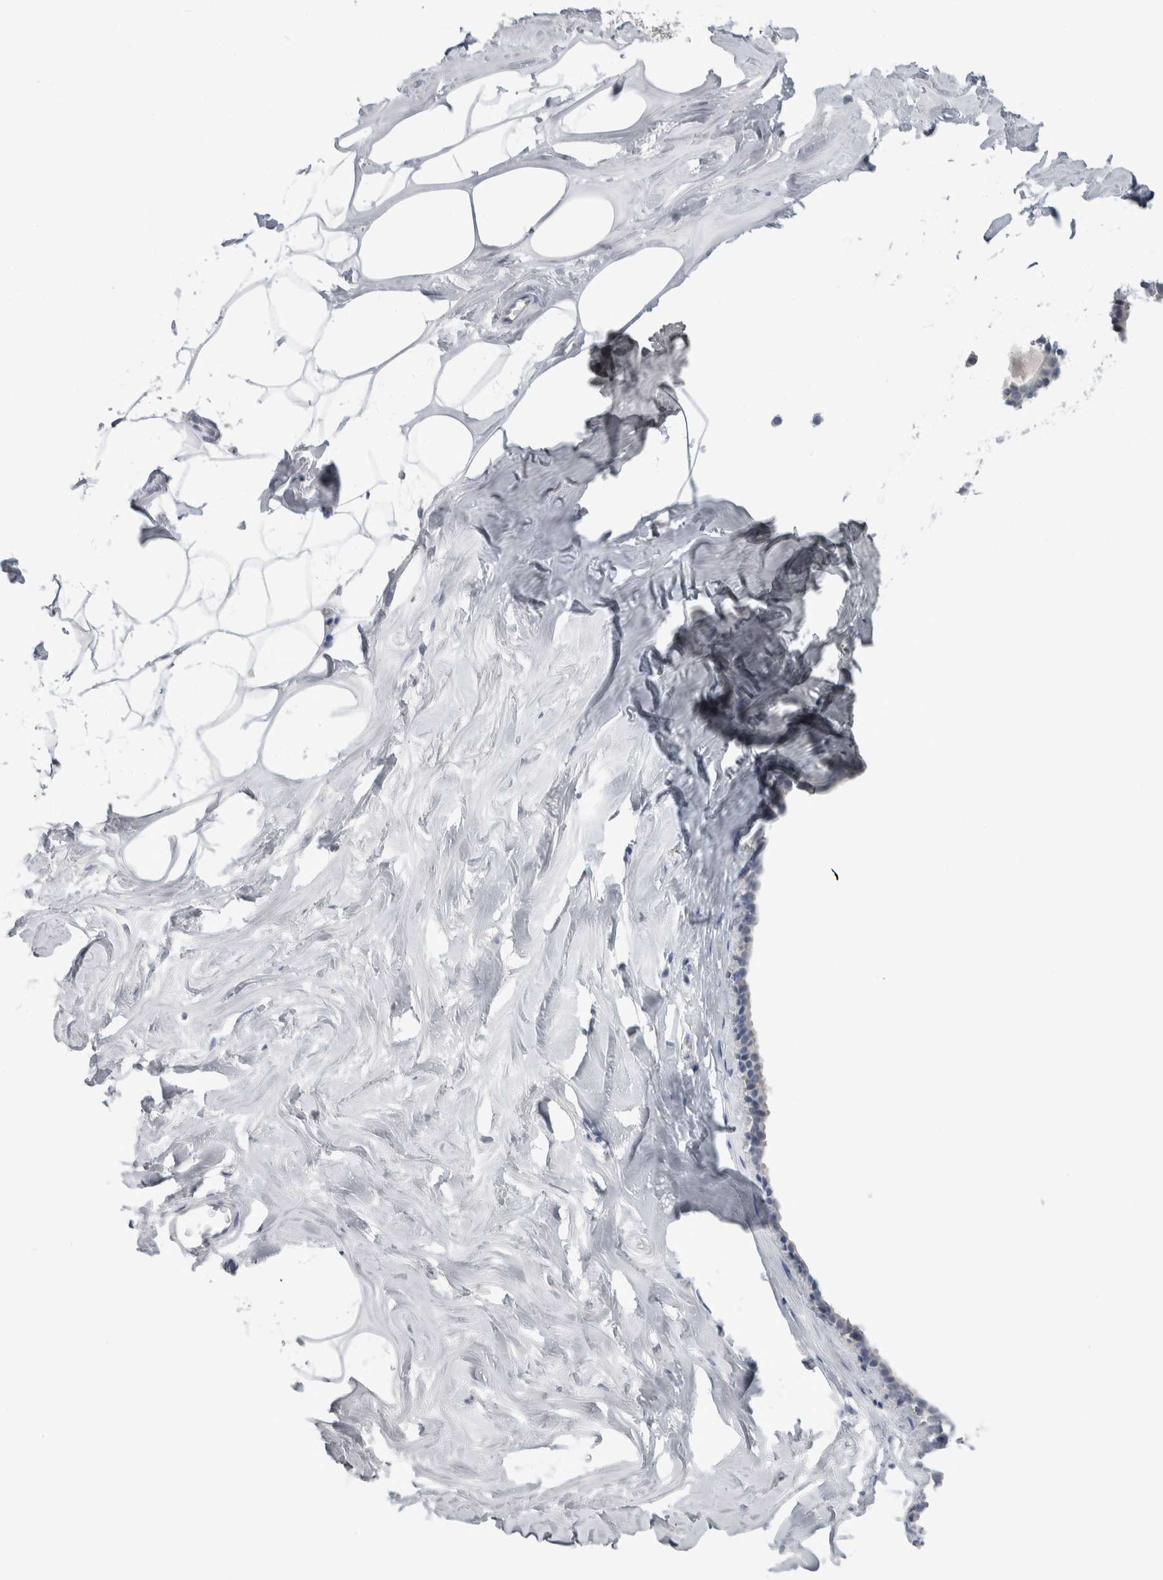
{"staining": {"intensity": "negative", "quantity": "none", "location": "none"}, "tissue": "adipose tissue", "cell_type": "Adipocytes", "image_type": "normal", "snomed": [{"axis": "morphology", "description": "Normal tissue, NOS"}, {"axis": "morphology", "description": "Fibrosis, NOS"}, {"axis": "topography", "description": "Breast"}, {"axis": "topography", "description": "Adipose tissue"}], "caption": "Human adipose tissue stained for a protein using IHC demonstrates no positivity in adipocytes.", "gene": "HTATIP2", "patient": {"sex": "female", "age": 39}}